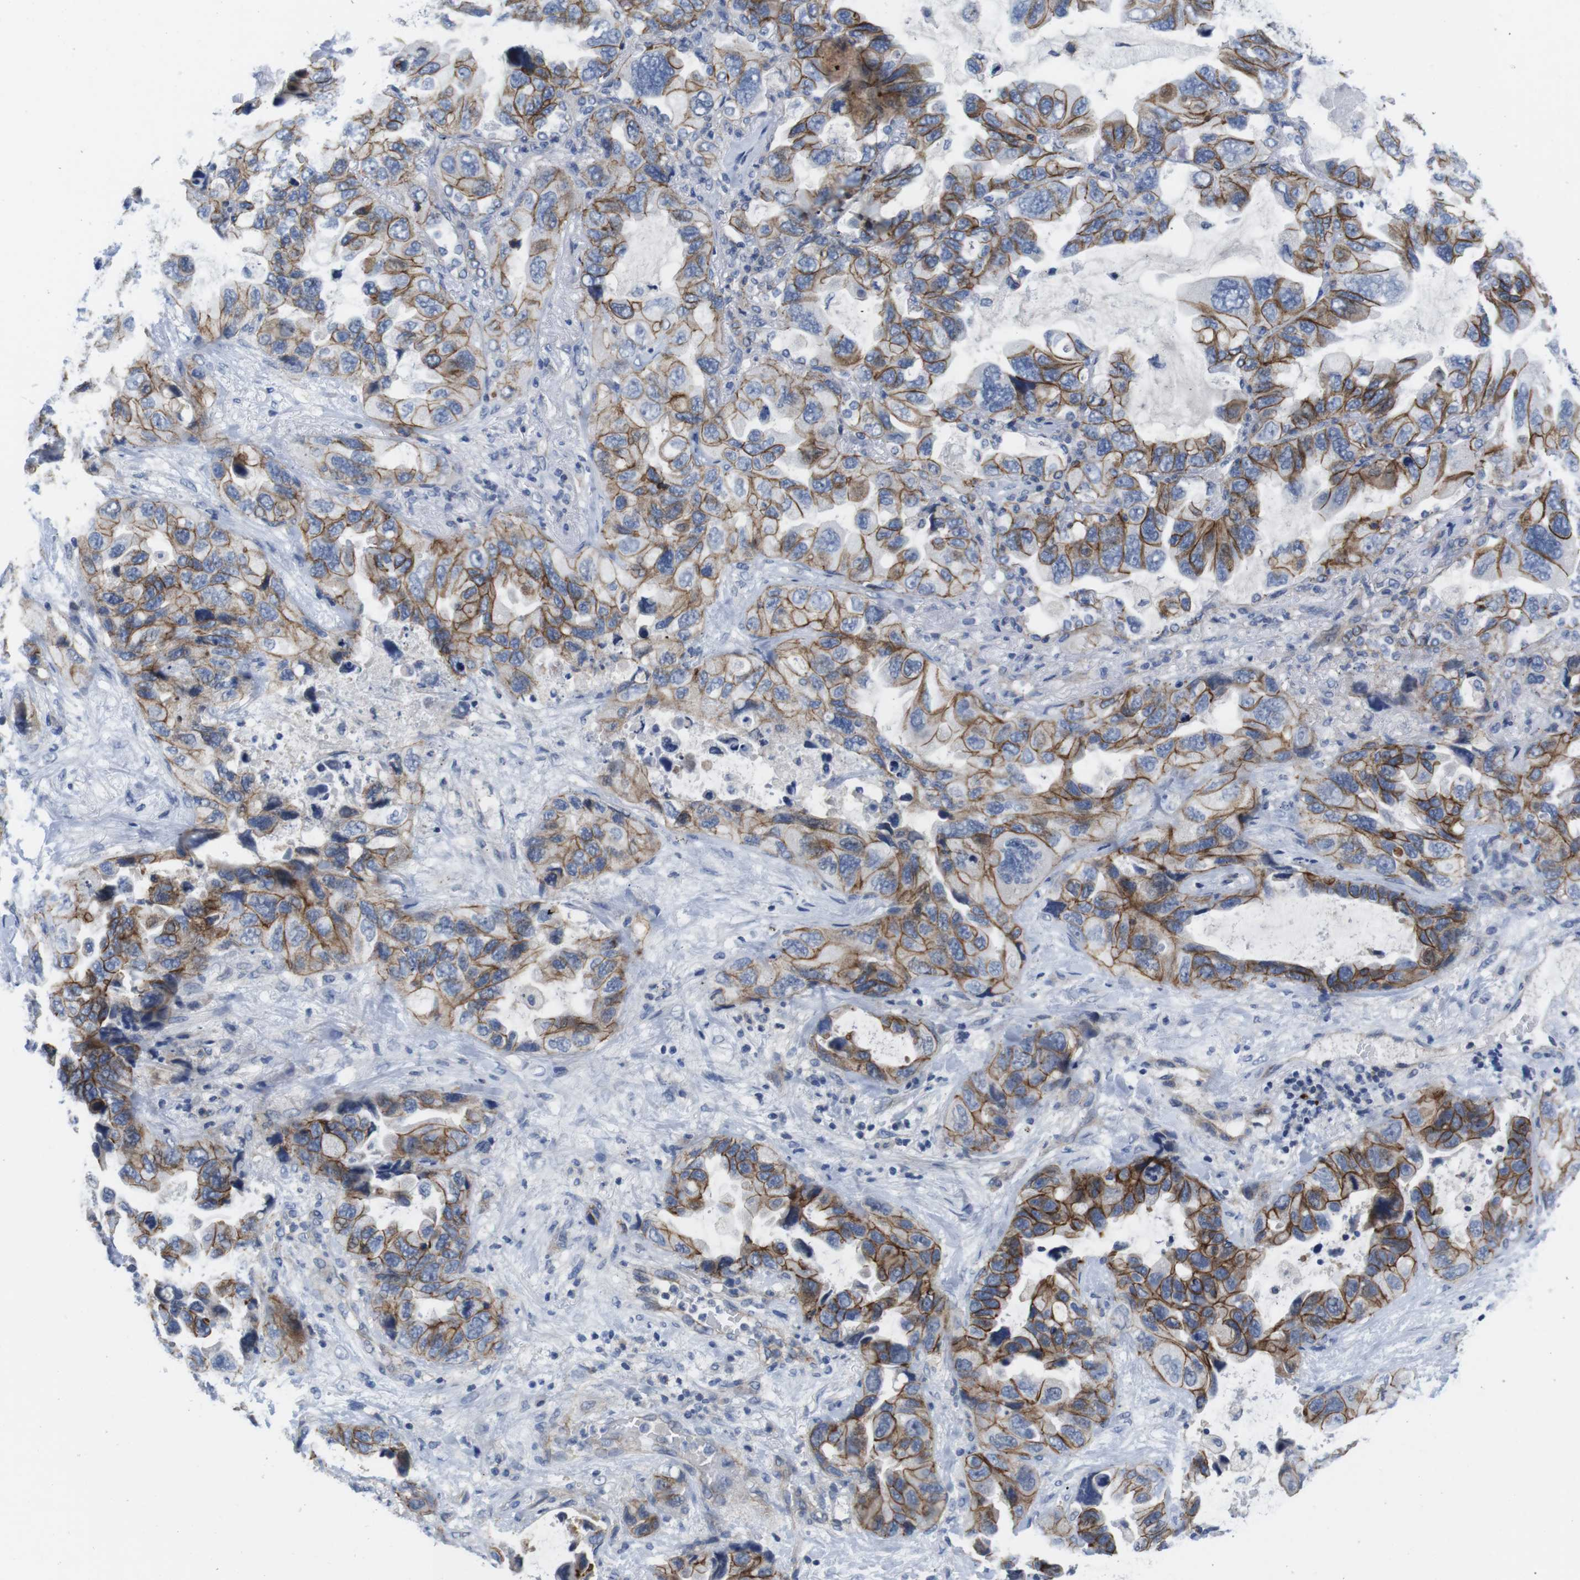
{"staining": {"intensity": "moderate", "quantity": ">75%", "location": "cytoplasmic/membranous"}, "tissue": "lung cancer", "cell_type": "Tumor cells", "image_type": "cancer", "snomed": [{"axis": "morphology", "description": "Squamous cell carcinoma, NOS"}, {"axis": "topography", "description": "Lung"}], "caption": "Lung cancer was stained to show a protein in brown. There is medium levels of moderate cytoplasmic/membranous staining in about >75% of tumor cells.", "gene": "SCRIB", "patient": {"sex": "female", "age": 73}}